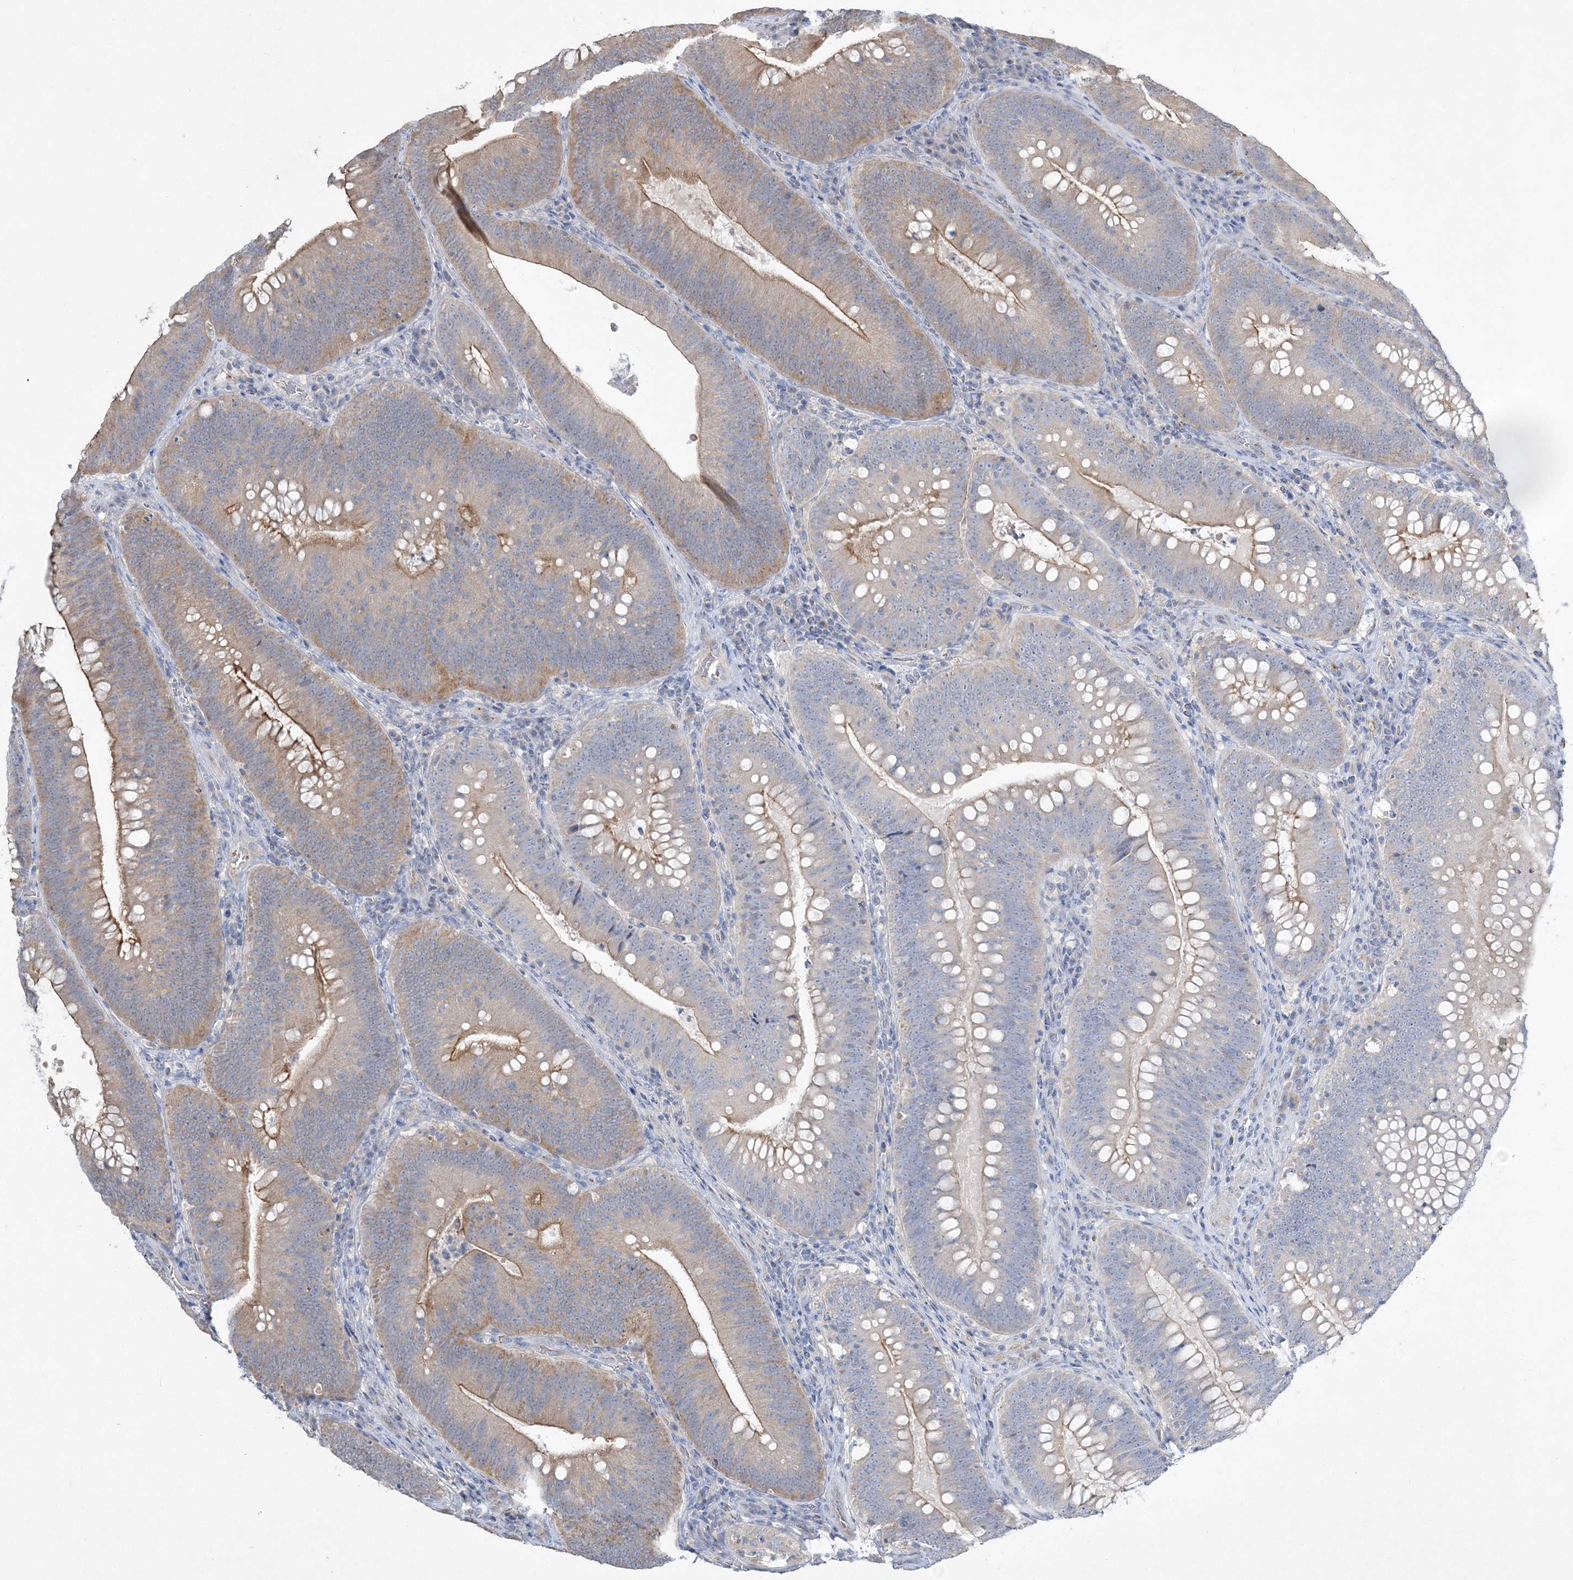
{"staining": {"intensity": "moderate", "quantity": "25%-75%", "location": "cytoplasmic/membranous"}, "tissue": "colorectal cancer", "cell_type": "Tumor cells", "image_type": "cancer", "snomed": [{"axis": "morphology", "description": "Normal tissue, NOS"}, {"axis": "topography", "description": "Colon"}], "caption": "Moderate cytoplasmic/membranous positivity is seen in approximately 25%-75% of tumor cells in colorectal cancer.", "gene": "ADCK2", "patient": {"sex": "female", "age": 82}}